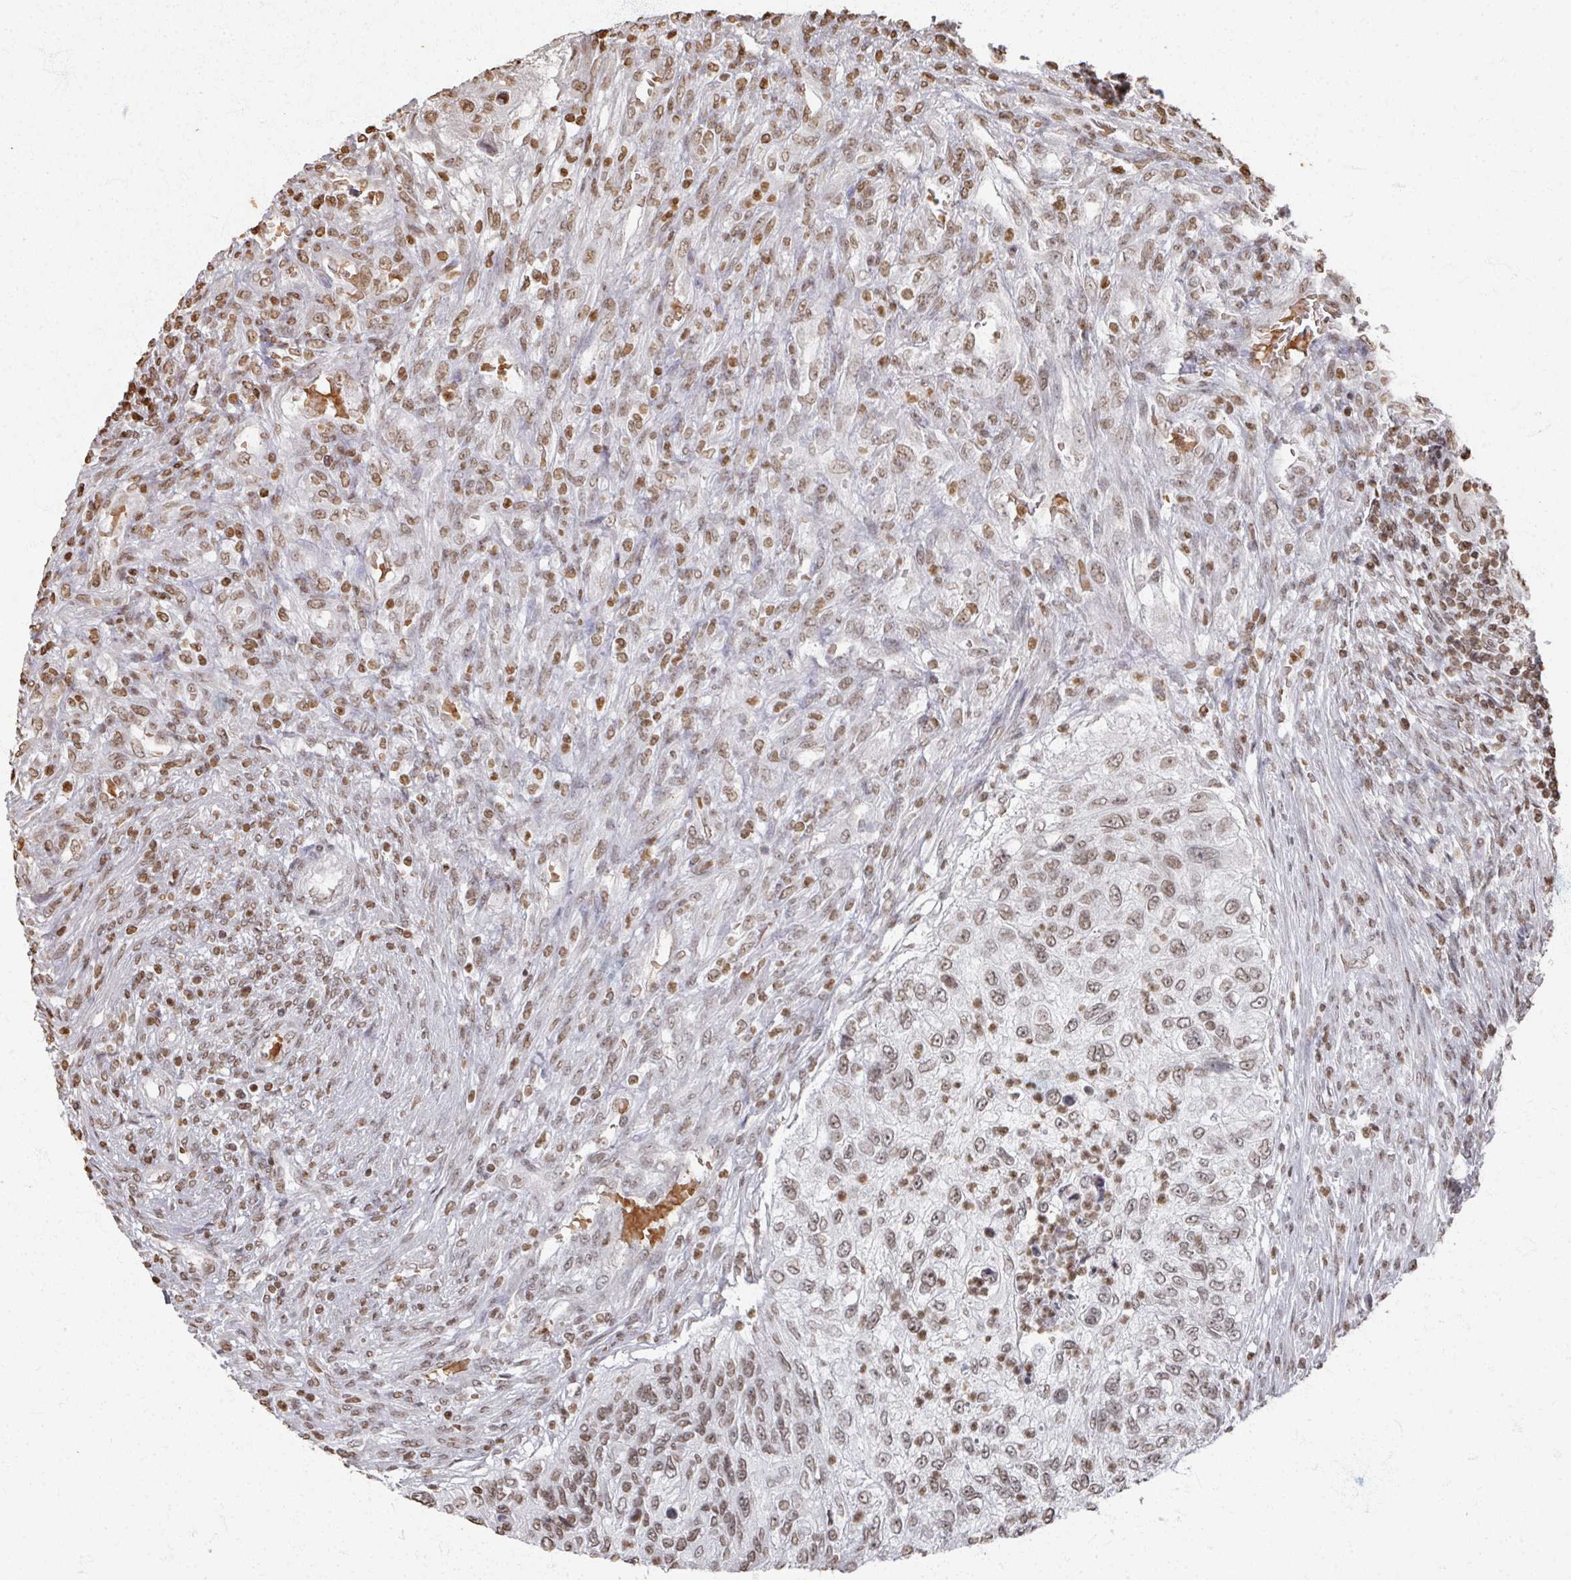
{"staining": {"intensity": "moderate", "quantity": ">75%", "location": "nuclear"}, "tissue": "urothelial cancer", "cell_type": "Tumor cells", "image_type": "cancer", "snomed": [{"axis": "morphology", "description": "Urothelial carcinoma, High grade"}, {"axis": "topography", "description": "Urinary bladder"}], "caption": "The micrograph exhibits a brown stain indicating the presence of a protein in the nuclear of tumor cells in urothelial carcinoma (high-grade).", "gene": "DCUN1D5", "patient": {"sex": "female", "age": 60}}